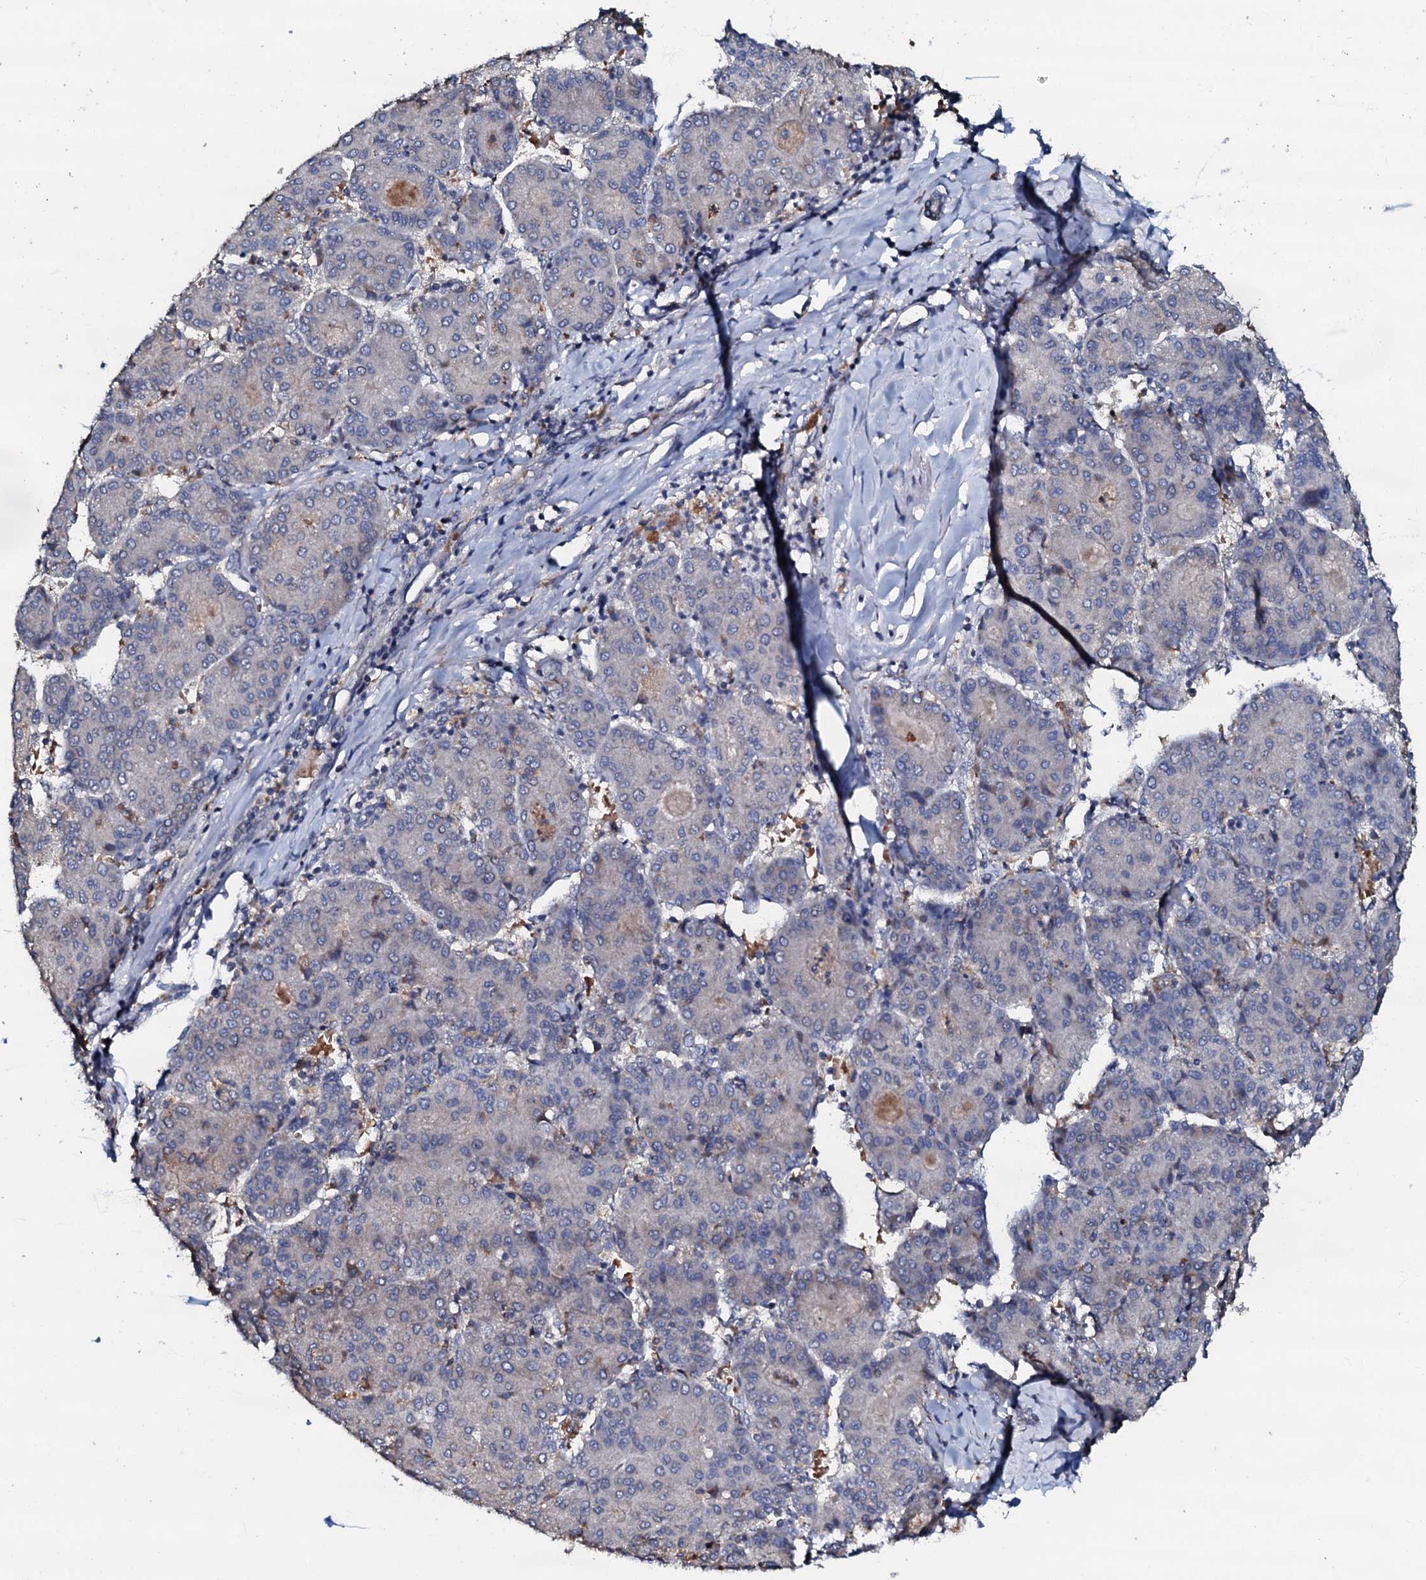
{"staining": {"intensity": "negative", "quantity": "none", "location": "none"}, "tissue": "liver cancer", "cell_type": "Tumor cells", "image_type": "cancer", "snomed": [{"axis": "morphology", "description": "Carcinoma, Hepatocellular, NOS"}, {"axis": "topography", "description": "Liver"}], "caption": "Protein analysis of liver hepatocellular carcinoma demonstrates no significant staining in tumor cells. Nuclei are stained in blue.", "gene": "CPNE2", "patient": {"sex": "male", "age": 65}}